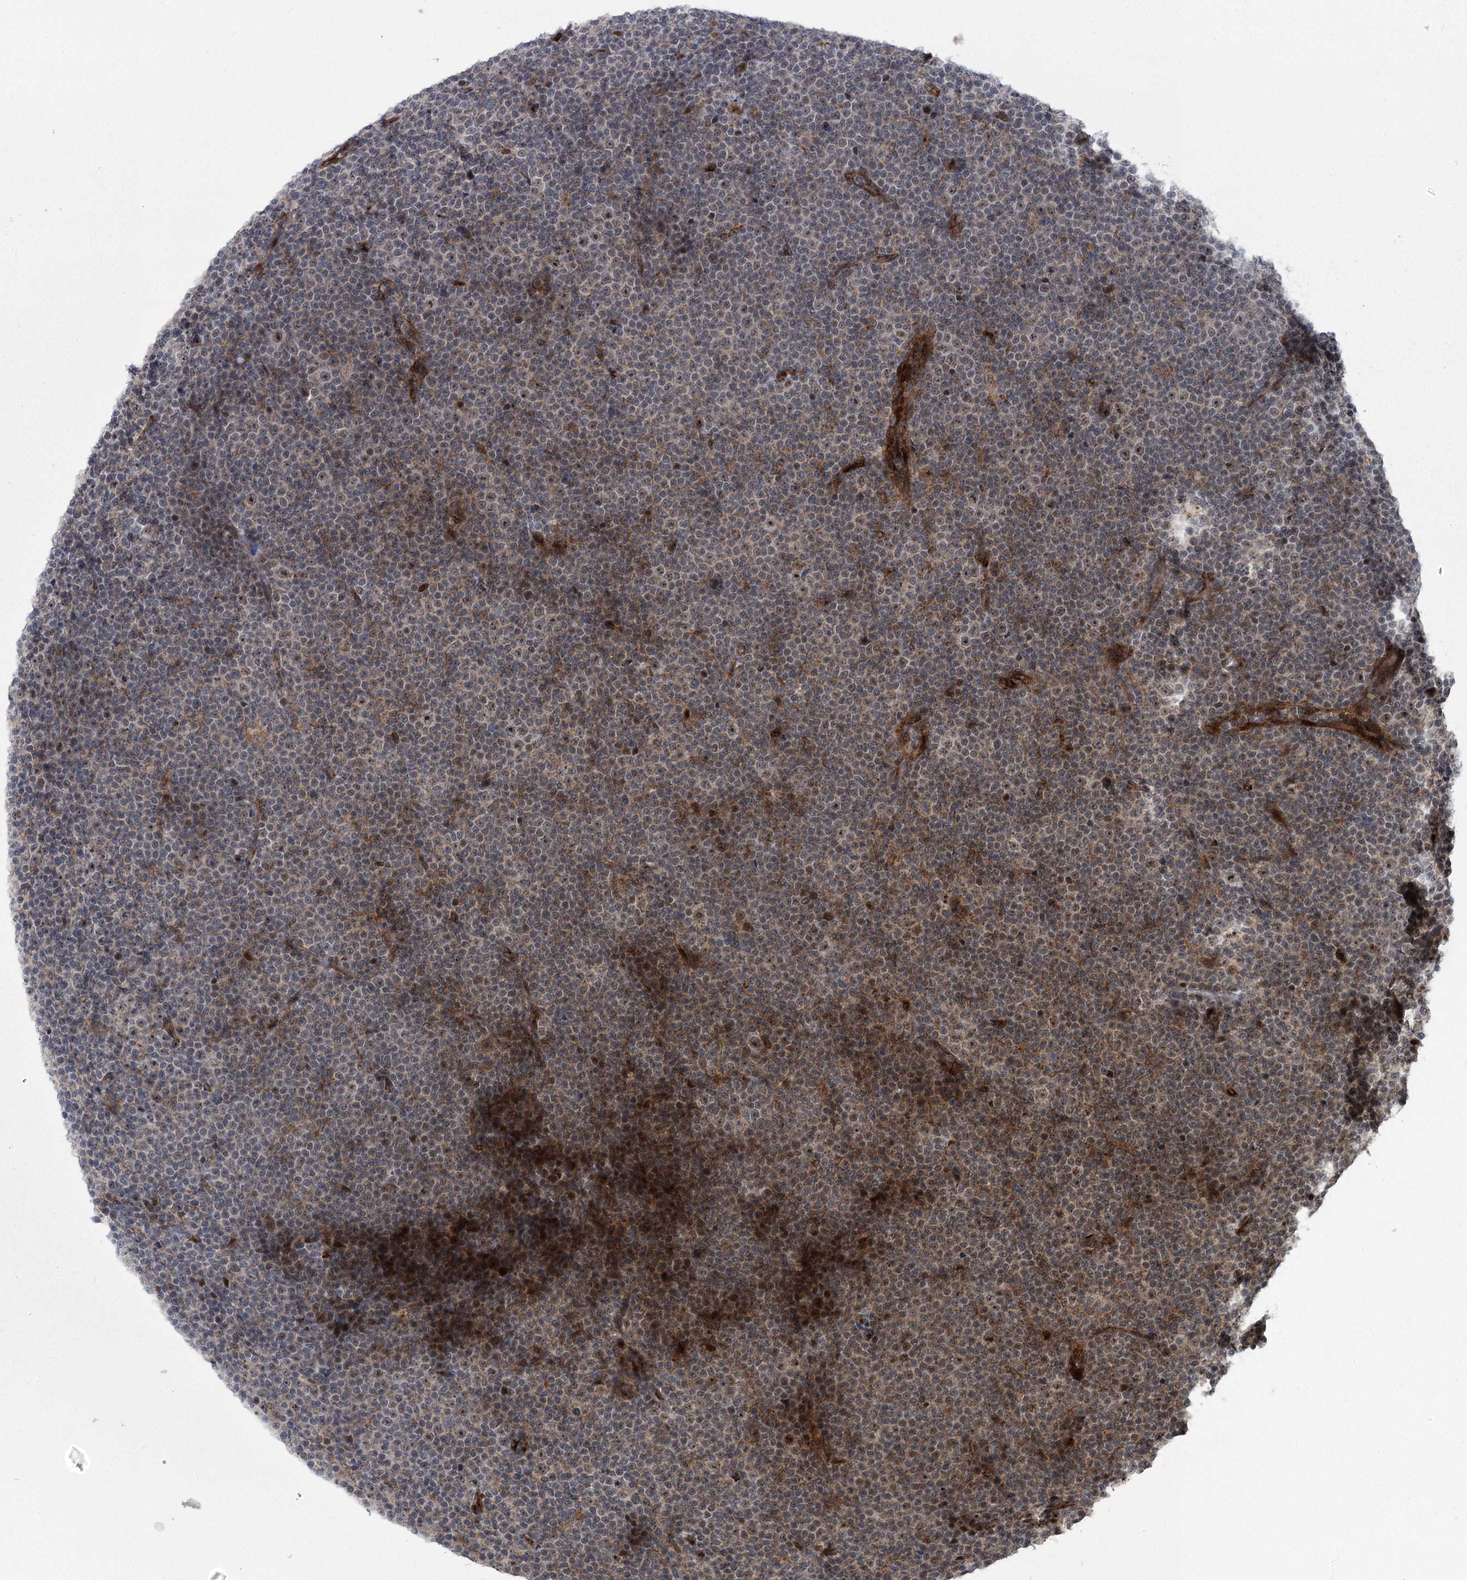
{"staining": {"intensity": "weak", "quantity": "25%-75%", "location": "cytoplasmic/membranous,nuclear"}, "tissue": "lymphoma", "cell_type": "Tumor cells", "image_type": "cancer", "snomed": [{"axis": "morphology", "description": "Malignant lymphoma, non-Hodgkin's type, Low grade"}, {"axis": "topography", "description": "Lymph node"}], "caption": "Protein staining by immunohistochemistry shows weak cytoplasmic/membranous and nuclear staining in approximately 25%-75% of tumor cells in malignant lymphoma, non-Hodgkin's type (low-grade).", "gene": "PARM1", "patient": {"sex": "female", "age": 67}}